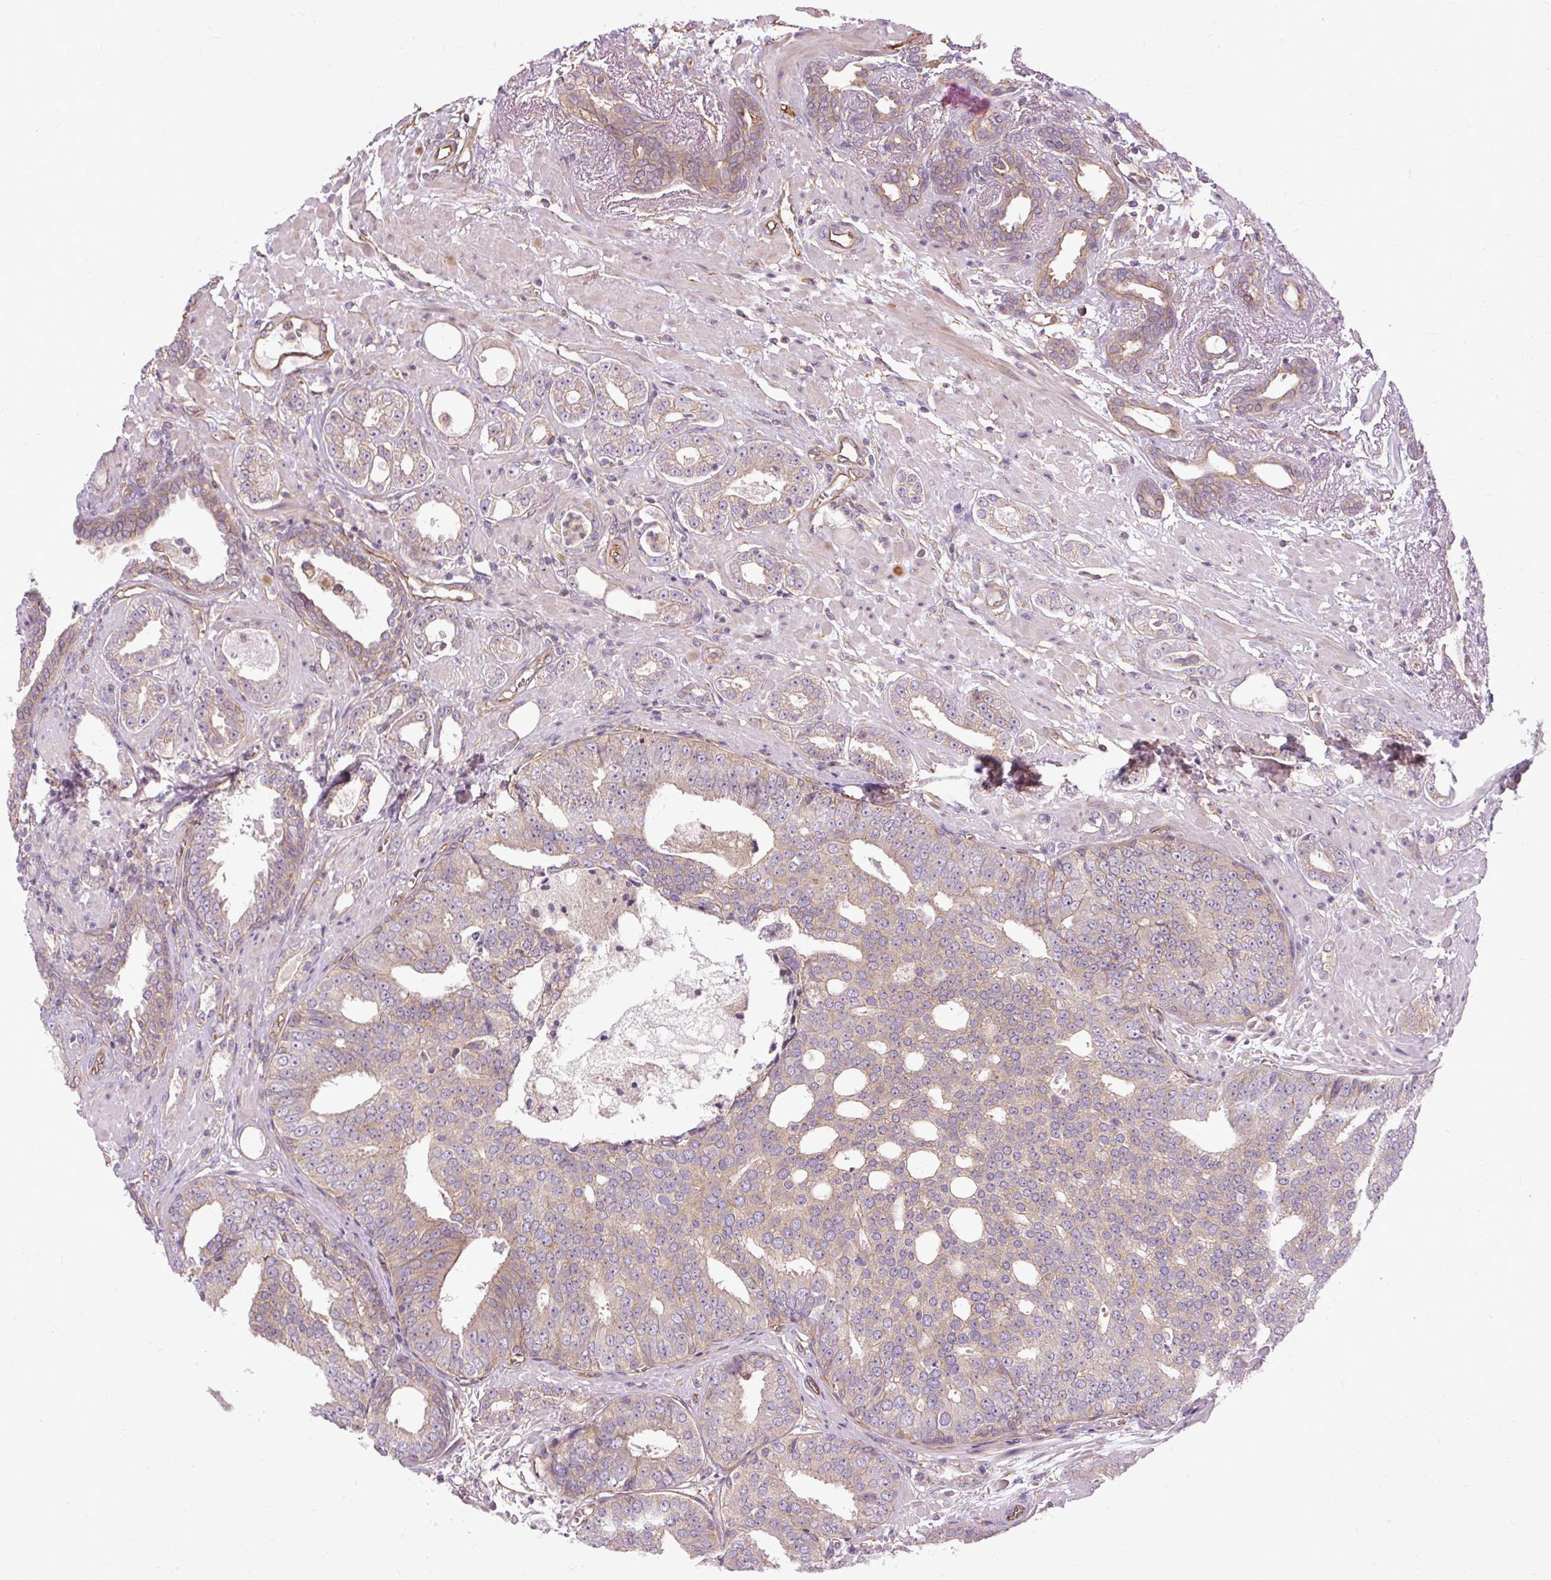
{"staining": {"intensity": "weak", "quantity": "<25%", "location": "cytoplasmic/membranous"}, "tissue": "prostate cancer", "cell_type": "Tumor cells", "image_type": "cancer", "snomed": [{"axis": "morphology", "description": "Adenocarcinoma, High grade"}, {"axis": "topography", "description": "Prostate"}], "caption": "IHC micrograph of human prostate adenocarcinoma (high-grade) stained for a protein (brown), which reveals no staining in tumor cells. The staining was performed using DAB to visualize the protein expression in brown, while the nuclei were stained in blue with hematoxylin (Magnification: 20x).", "gene": "CCDC93", "patient": {"sex": "male", "age": 71}}